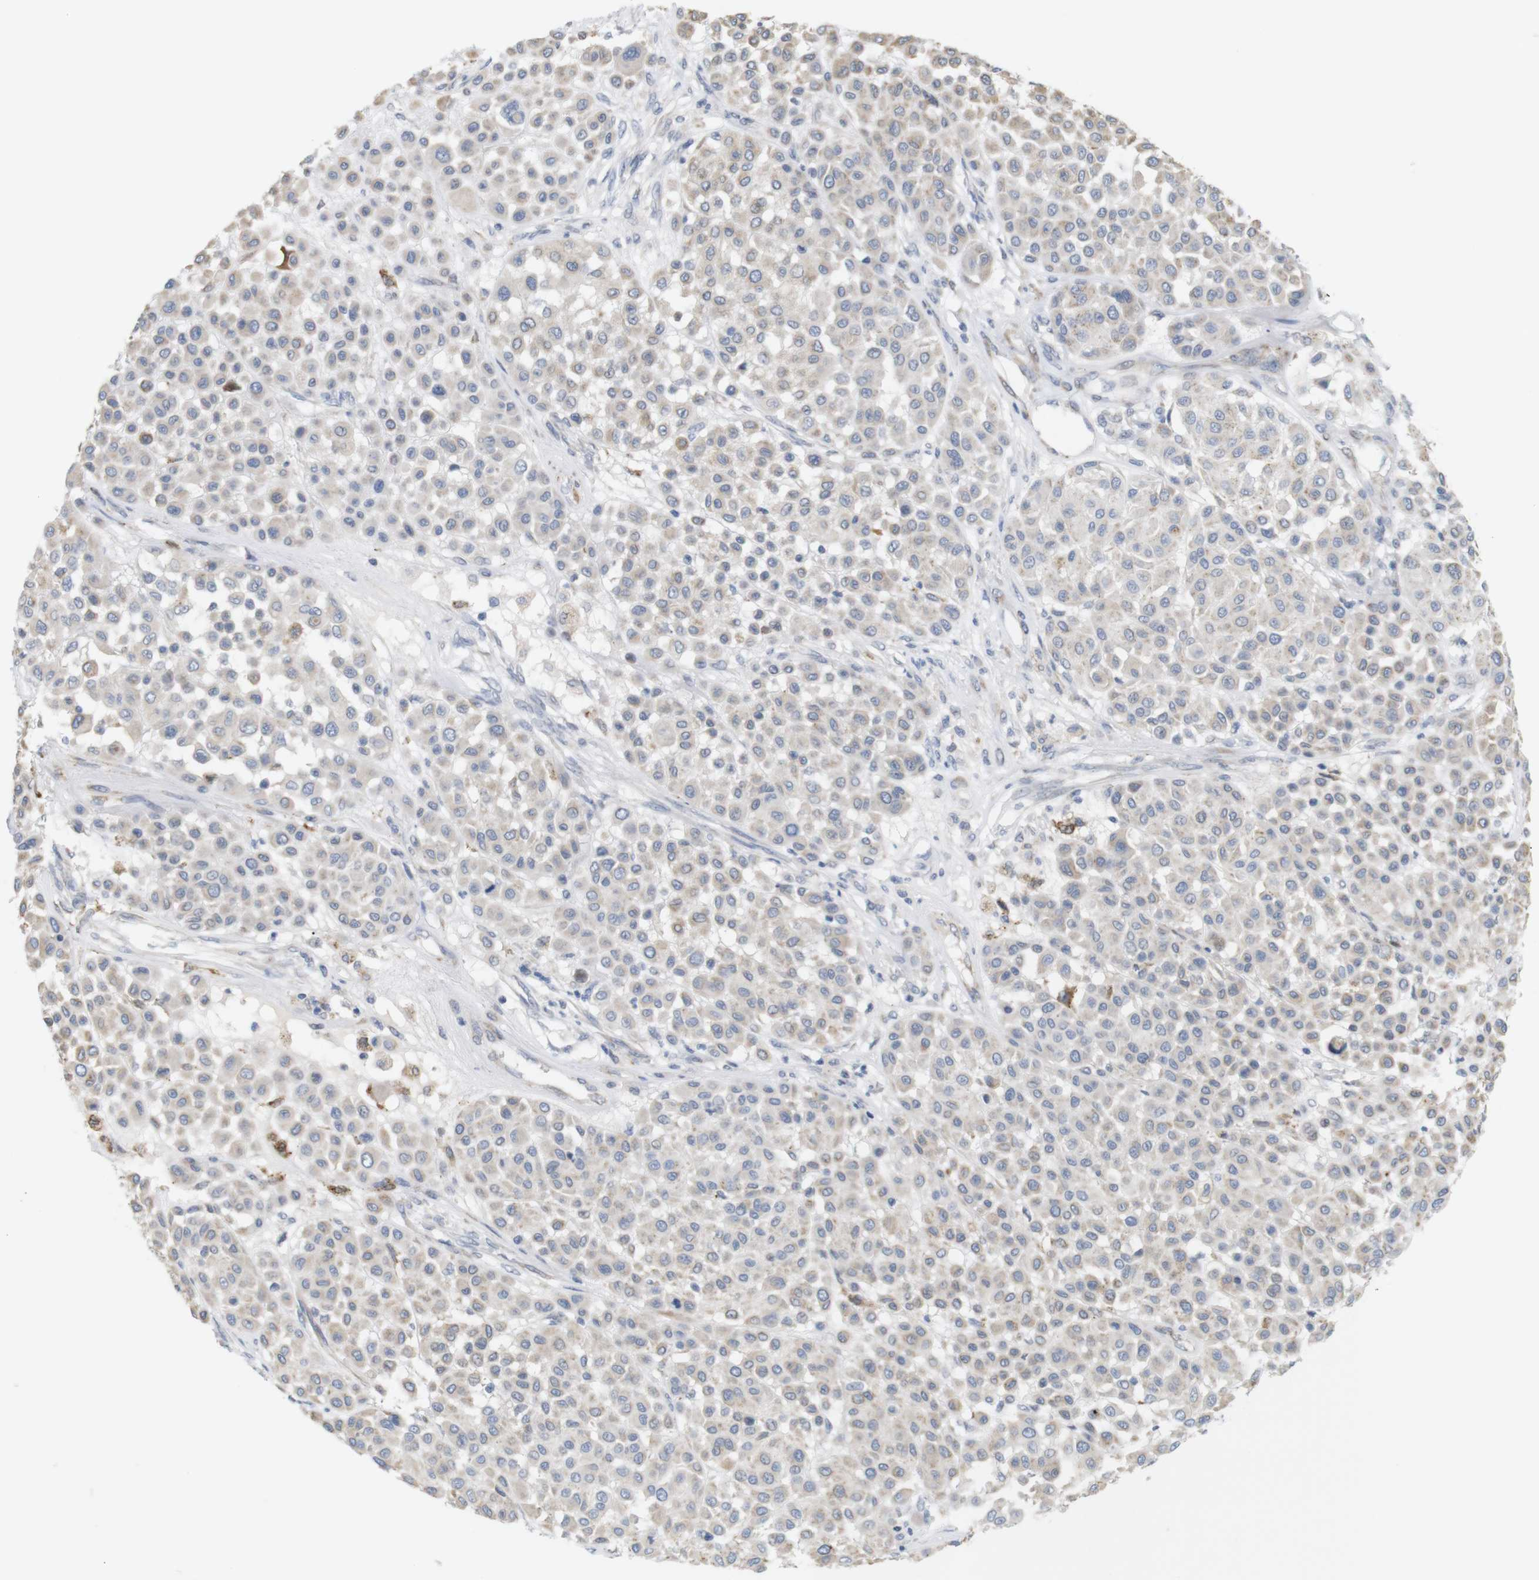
{"staining": {"intensity": "weak", "quantity": "<25%", "location": "cytoplasmic/membranous"}, "tissue": "melanoma", "cell_type": "Tumor cells", "image_type": "cancer", "snomed": [{"axis": "morphology", "description": "Malignant melanoma, Metastatic site"}, {"axis": "topography", "description": "Soft tissue"}], "caption": "This is a image of immunohistochemistry staining of malignant melanoma (metastatic site), which shows no expression in tumor cells. Brightfield microscopy of immunohistochemistry stained with DAB (brown) and hematoxylin (blue), captured at high magnification.", "gene": "ITPR1", "patient": {"sex": "male", "age": 41}}